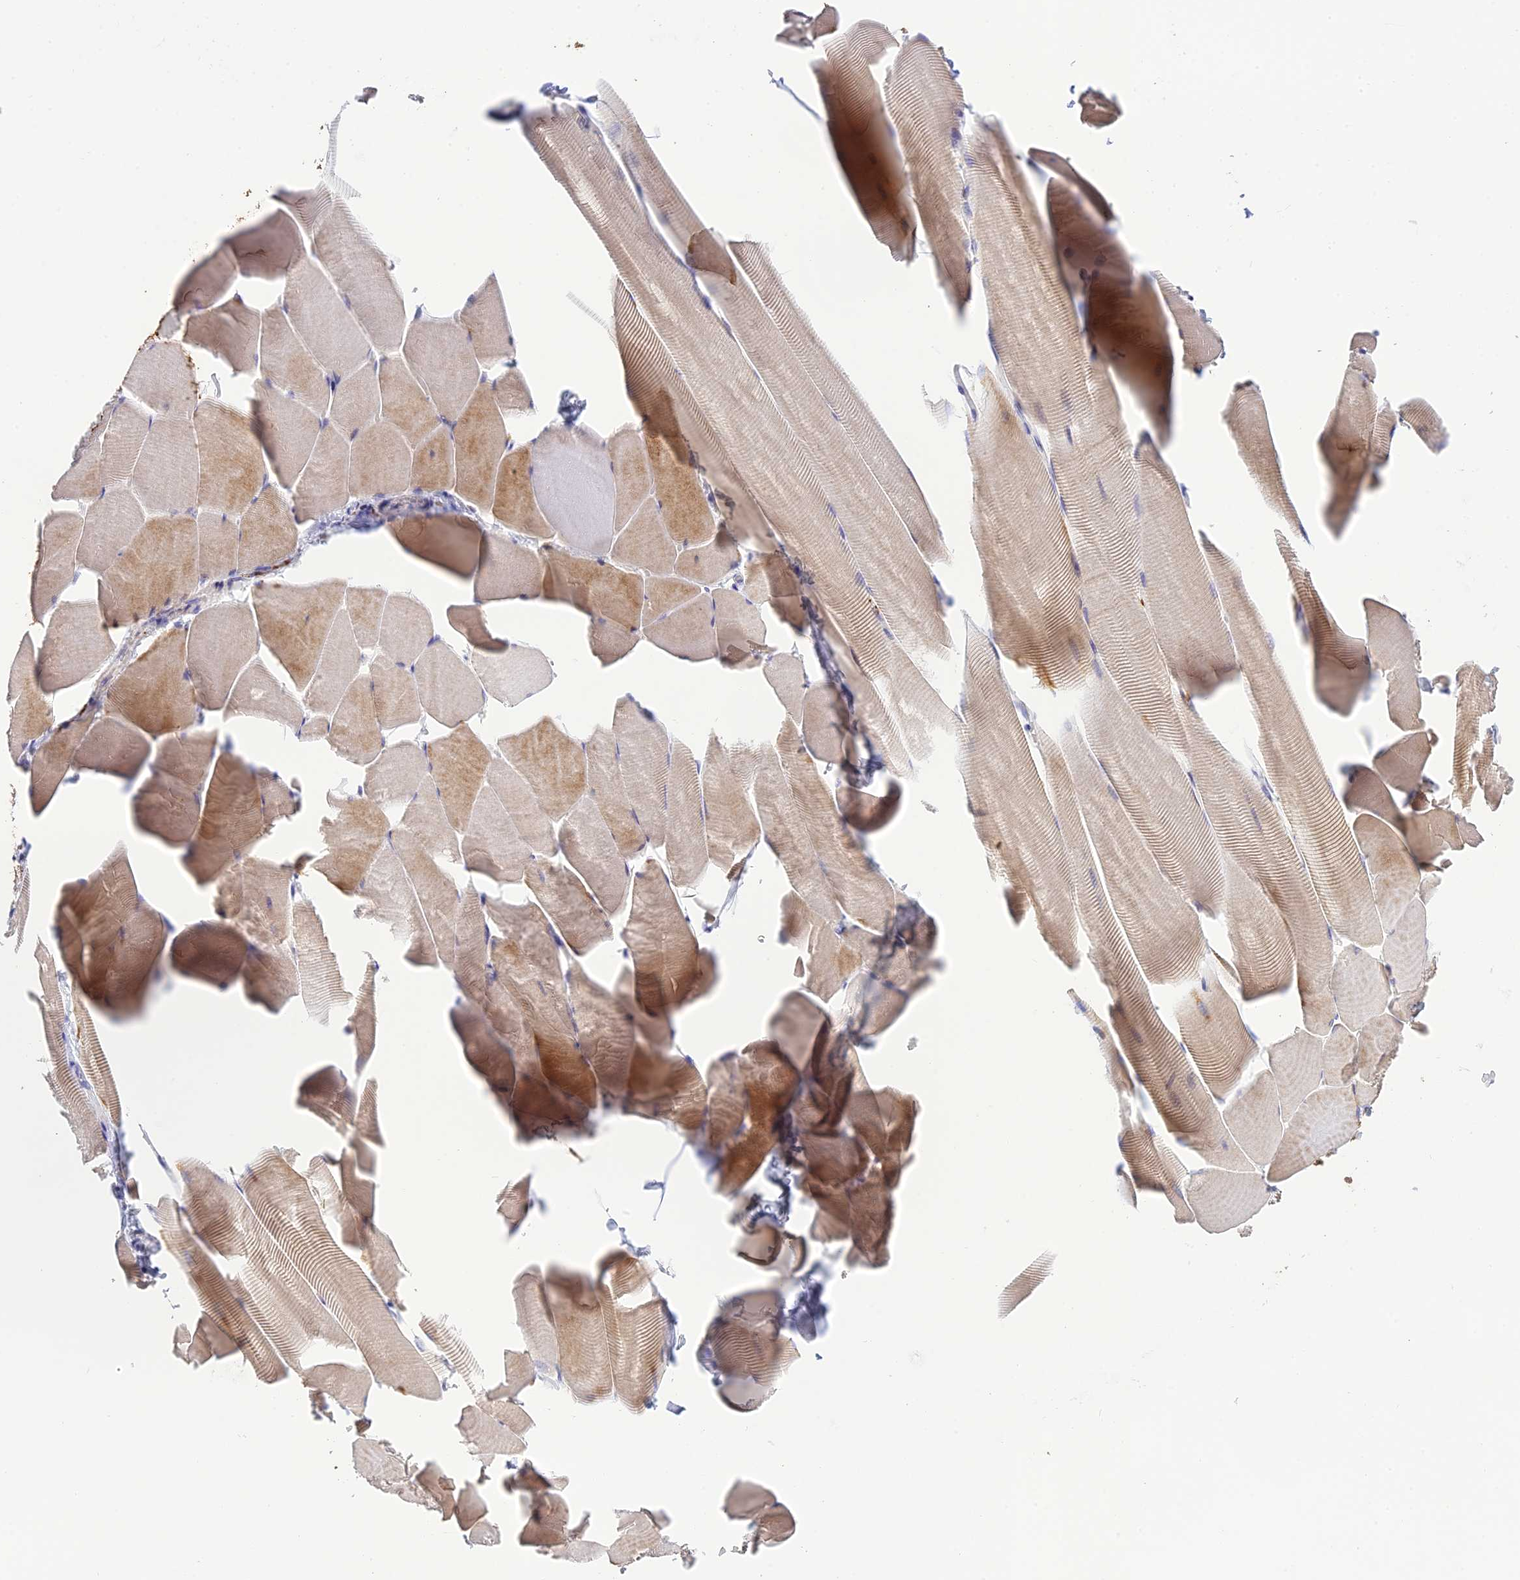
{"staining": {"intensity": "moderate", "quantity": "<25%", "location": "cytoplasmic/membranous"}, "tissue": "skeletal muscle", "cell_type": "Myocytes", "image_type": "normal", "snomed": [{"axis": "morphology", "description": "Normal tissue, NOS"}, {"axis": "topography", "description": "Skeletal muscle"}], "caption": "This is an image of immunohistochemistry (IHC) staining of benign skeletal muscle, which shows moderate expression in the cytoplasmic/membranous of myocytes.", "gene": "XPO7", "patient": {"sex": "male", "age": 25}}